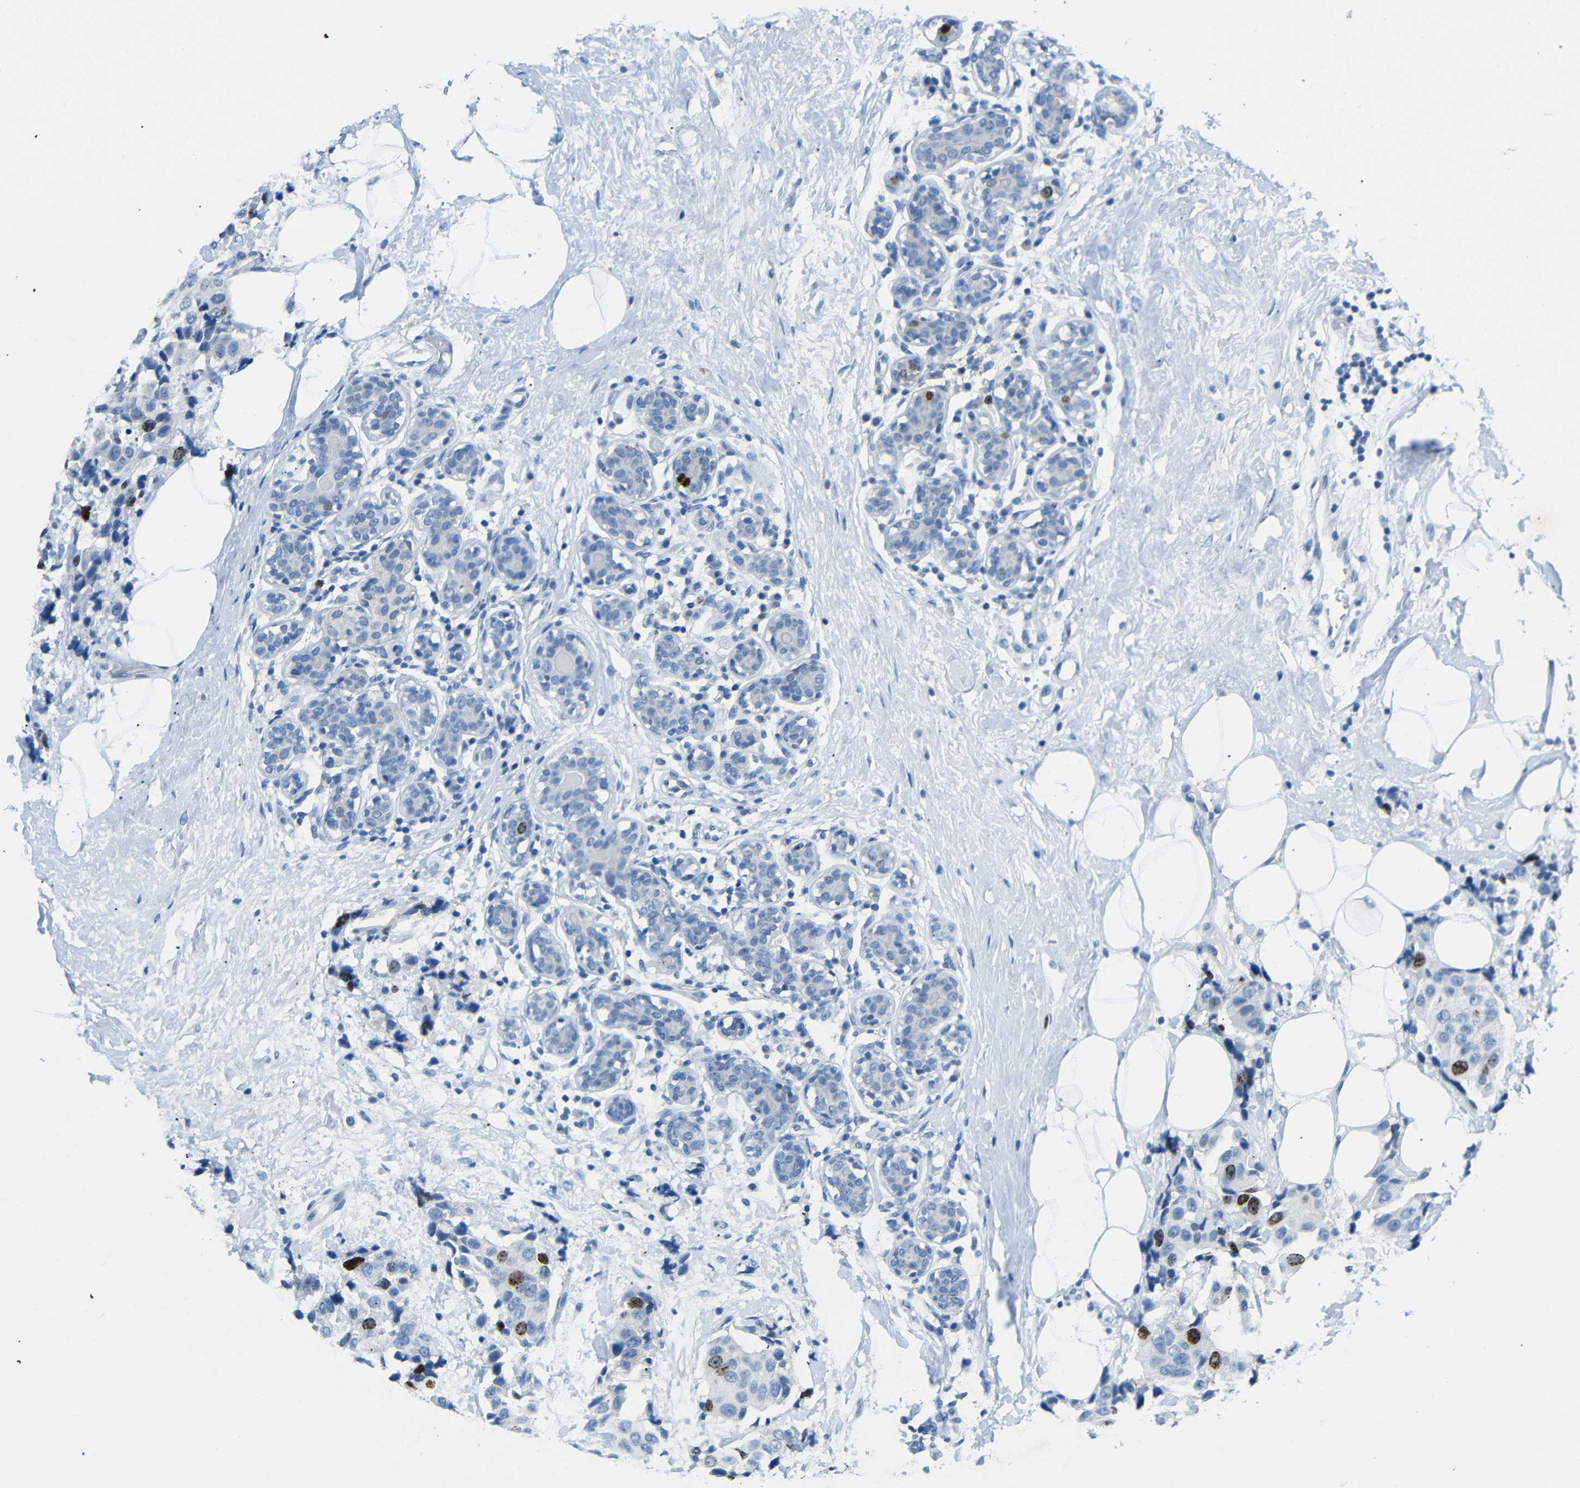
{"staining": {"intensity": "strong", "quantity": "<25%", "location": "nuclear"}, "tissue": "breast cancer", "cell_type": "Tumor cells", "image_type": "cancer", "snomed": [{"axis": "morphology", "description": "Normal tissue, NOS"}, {"axis": "morphology", "description": "Duct carcinoma"}, {"axis": "topography", "description": "Breast"}], "caption": "Tumor cells demonstrate strong nuclear positivity in approximately <25% of cells in breast cancer (intraductal carcinoma).", "gene": "INCENP", "patient": {"sex": "female", "age": 39}}